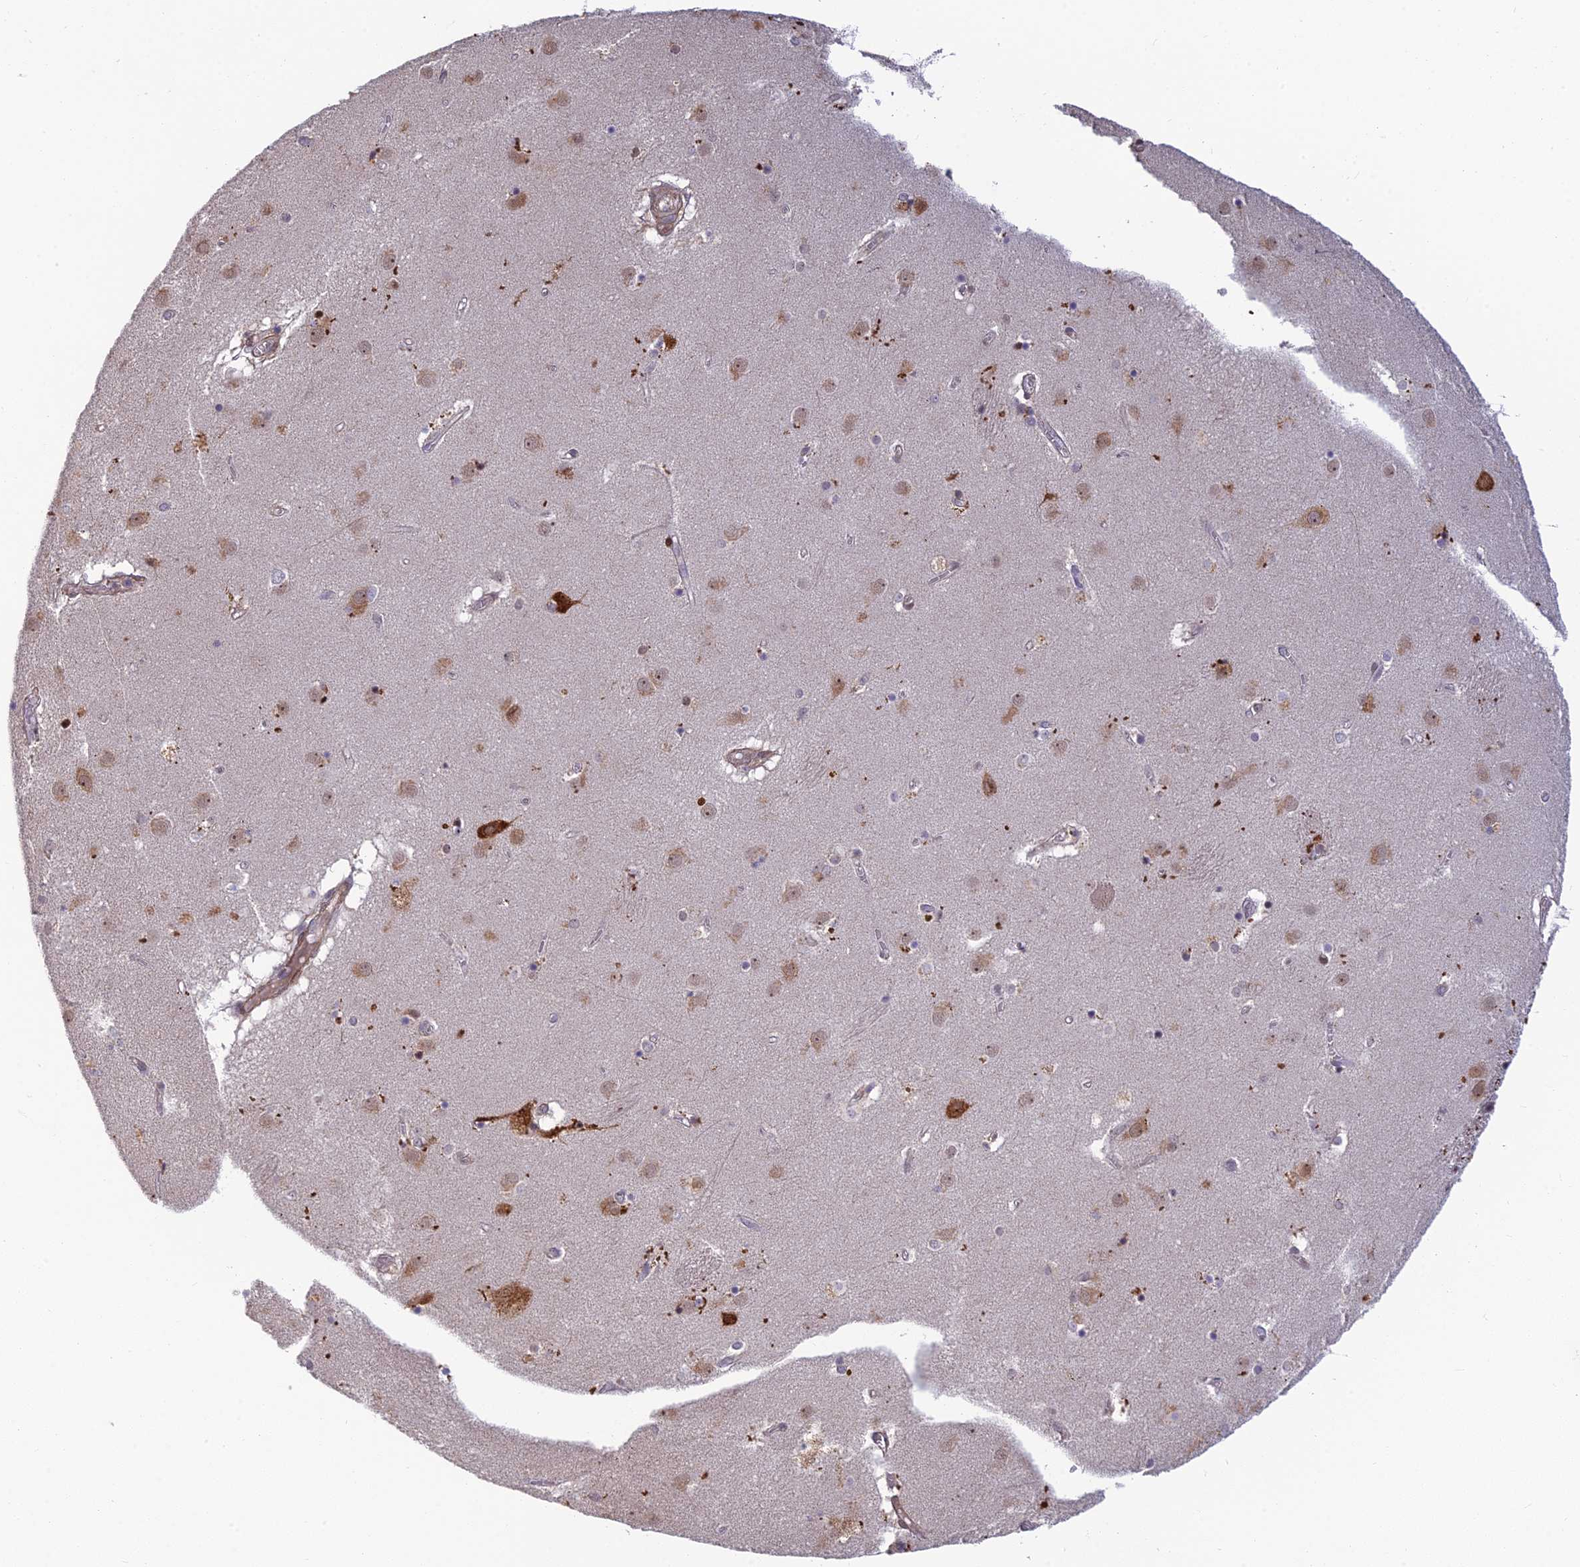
{"staining": {"intensity": "weak", "quantity": "<25%", "location": "cytoplasmic/membranous"}, "tissue": "caudate", "cell_type": "Glial cells", "image_type": "normal", "snomed": [{"axis": "morphology", "description": "Normal tissue, NOS"}, {"axis": "topography", "description": "Lateral ventricle wall"}], "caption": "The histopathology image shows no staining of glial cells in unremarkable caudate. (Immunohistochemistry, brightfield microscopy, high magnification).", "gene": "UFSP2", "patient": {"sex": "male", "age": 70}}